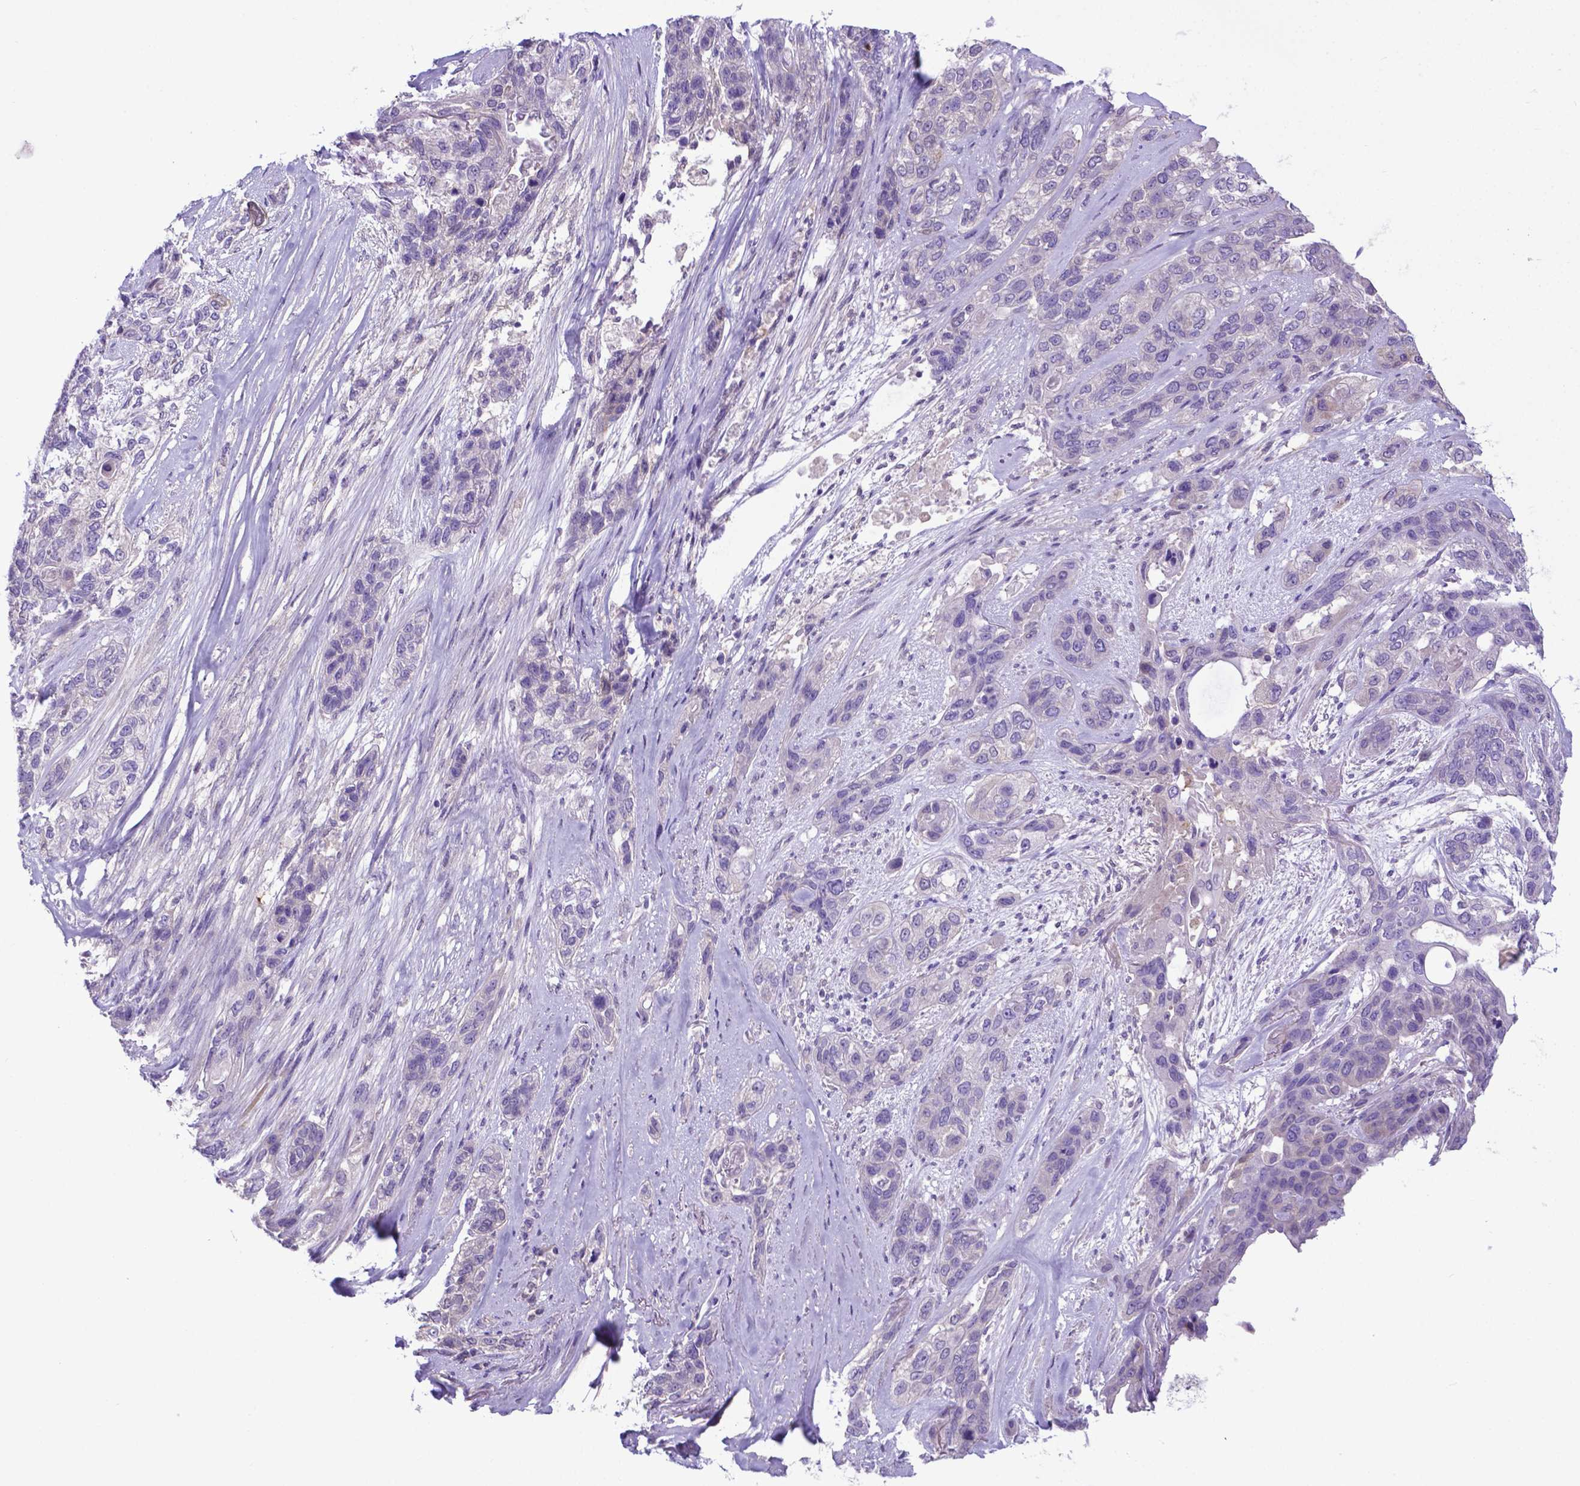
{"staining": {"intensity": "negative", "quantity": "none", "location": "none"}, "tissue": "lung cancer", "cell_type": "Tumor cells", "image_type": "cancer", "snomed": [{"axis": "morphology", "description": "Squamous cell carcinoma, NOS"}, {"axis": "topography", "description": "Lung"}], "caption": "A micrograph of lung squamous cell carcinoma stained for a protein exhibits no brown staining in tumor cells.", "gene": "ADRA2B", "patient": {"sex": "female", "age": 70}}